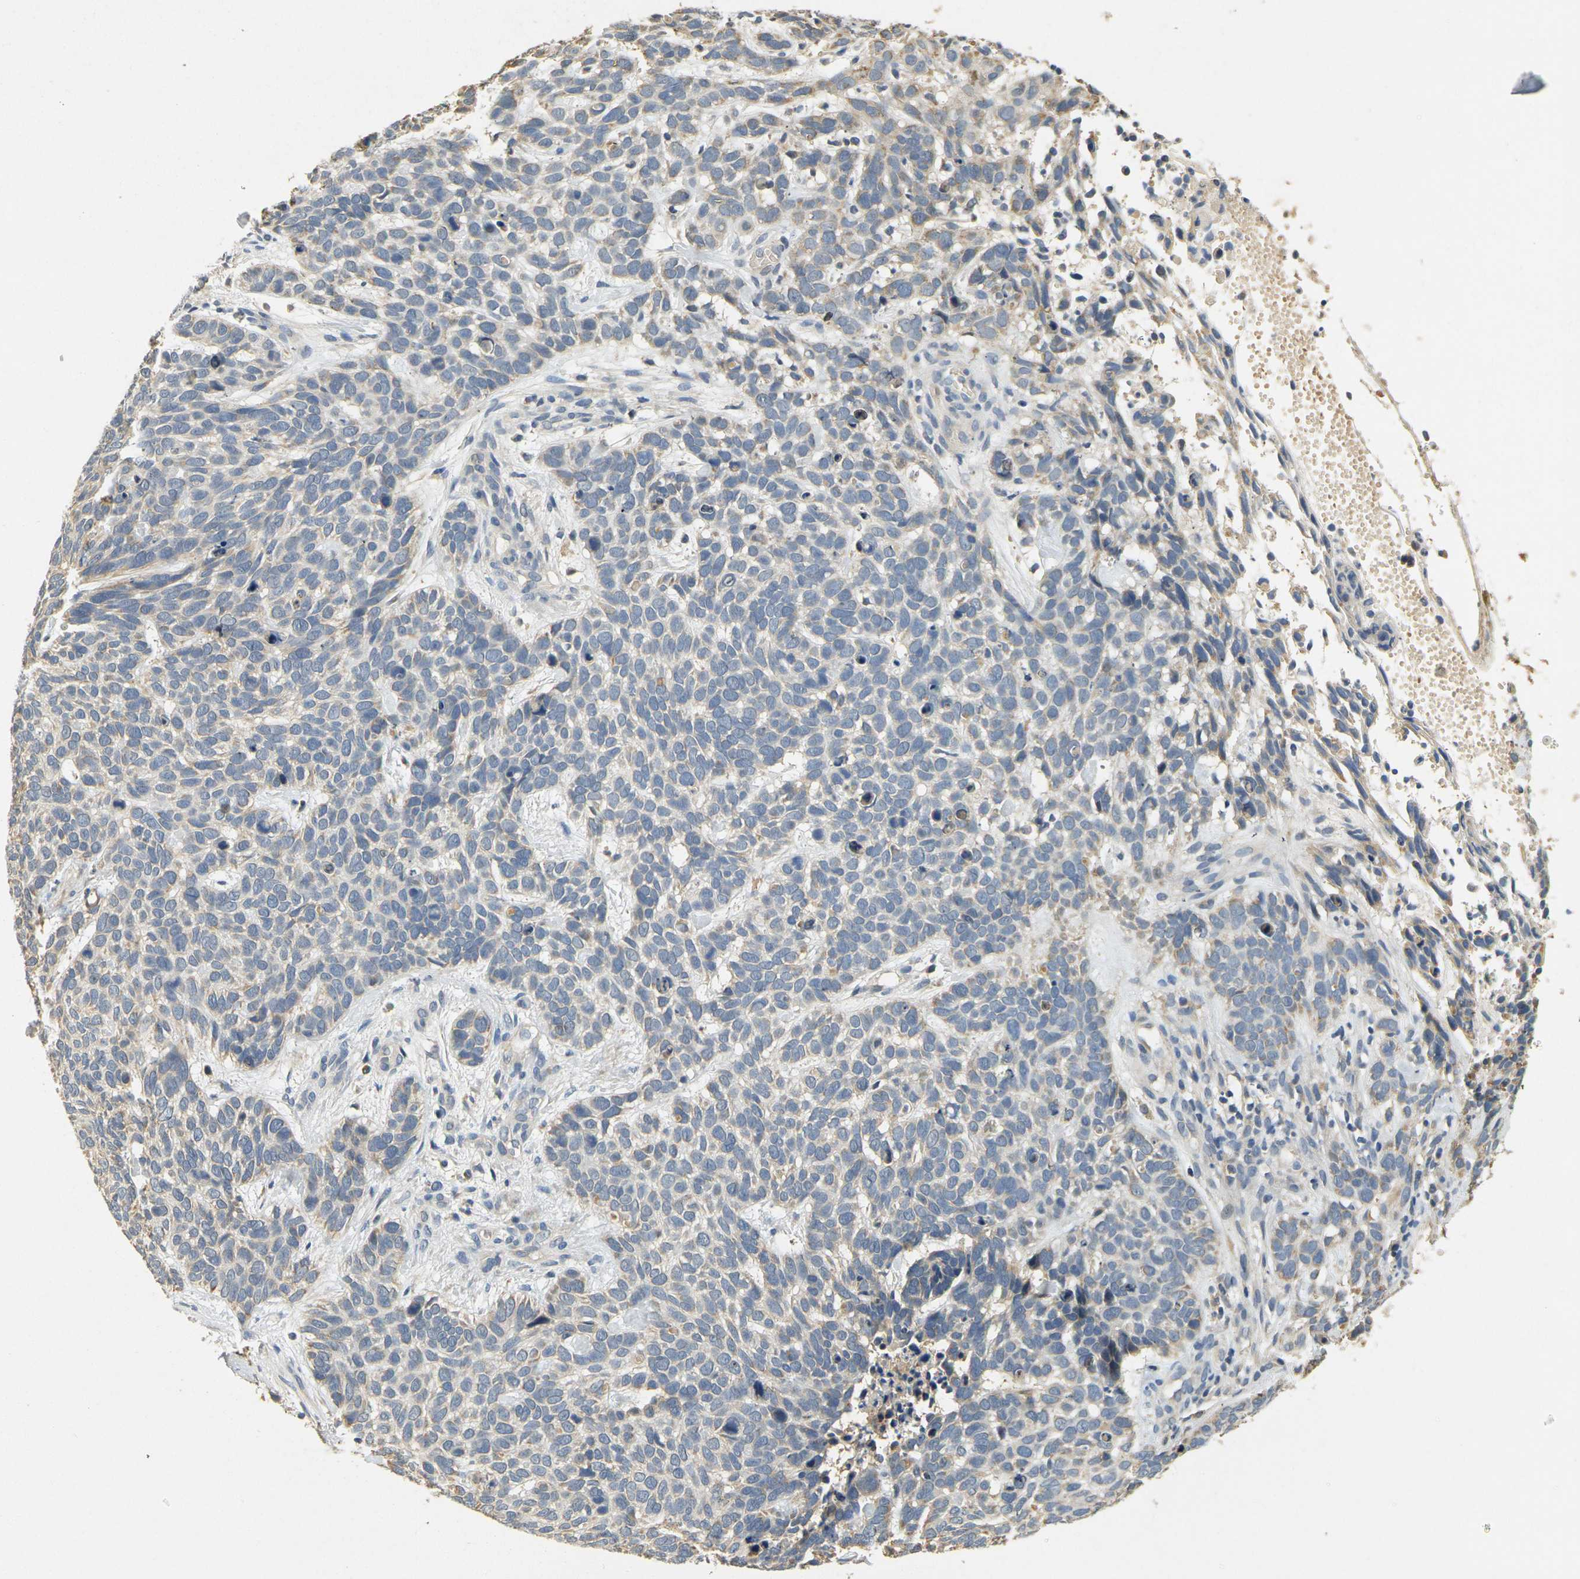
{"staining": {"intensity": "weak", "quantity": ">75%", "location": "cytoplasmic/membranous"}, "tissue": "skin cancer", "cell_type": "Tumor cells", "image_type": "cancer", "snomed": [{"axis": "morphology", "description": "Basal cell carcinoma"}, {"axis": "topography", "description": "Skin"}], "caption": "Human skin basal cell carcinoma stained for a protein (brown) exhibits weak cytoplasmic/membranous positive positivity in approximately >75% of tumor cells.", "gene": "GDAP1", "patient": {"sex": "male", "age": 87}}